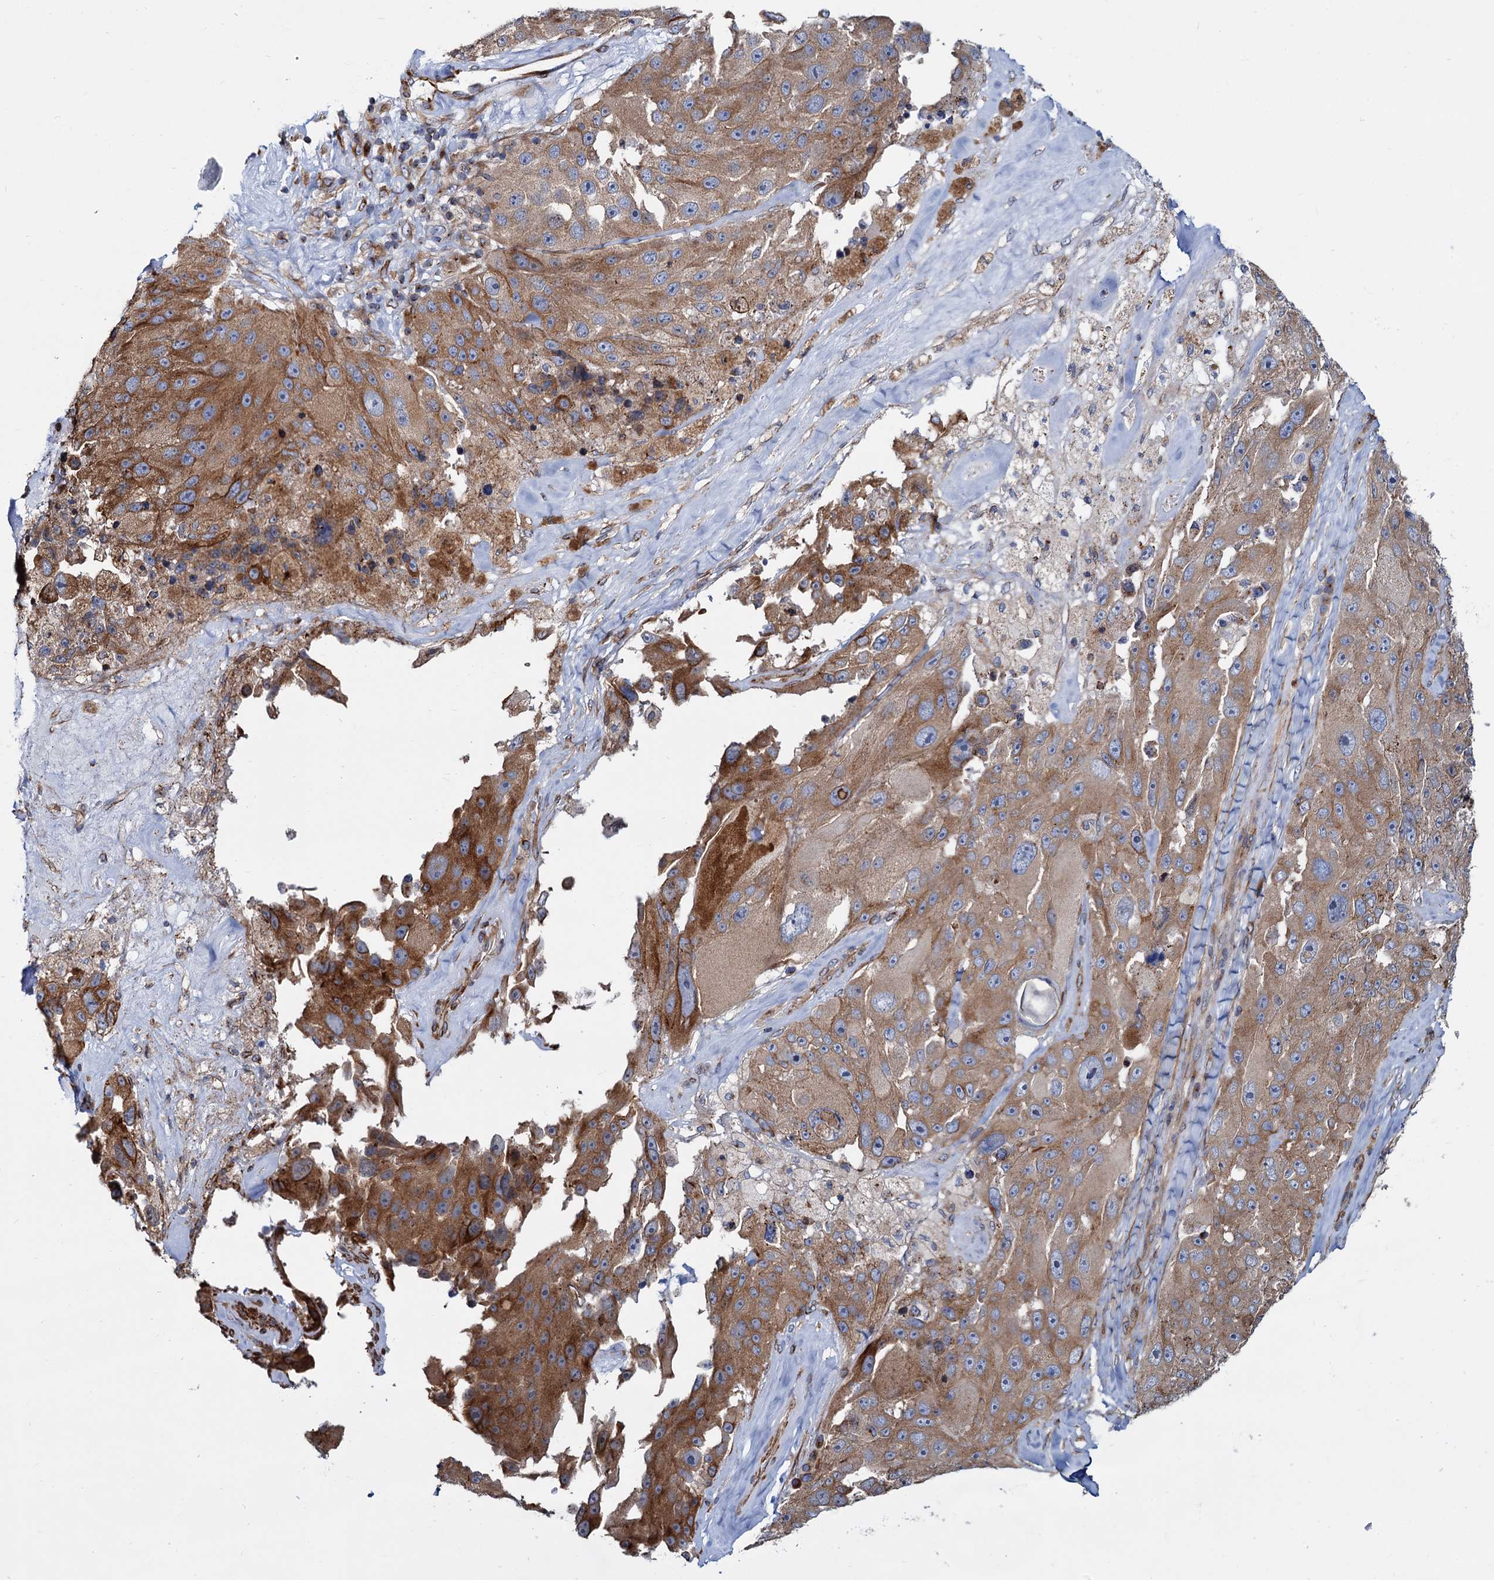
{"staining": {"intensity": "moderate", "quantity": ">75%", "location": "cytoplasmic/membranous"}, "tissue": "melanoma", "cell_type": "Tumor cells", "image_type": "cancer", "snomed": [{"axis": "morphology", "description": "Malignant melanoma, Metastatic site"}, {"axis": "topography", "description": "Lymph node"}], "caption": "Immunohistochemistry staining of malignant melanoma (metastatic site), which demonstrates medium levels of moderate cytoplasmic/membranous expression in about >75% of tumor cells indicating moderate cytoplasmic/membranous protein positivity. The staining was performed using DAB (brown) for protein detection and nuclei were counterstained in hematoxylin (blue).", "gene": "PSEN1", "patient": {"sex": "male", "age": 62}}